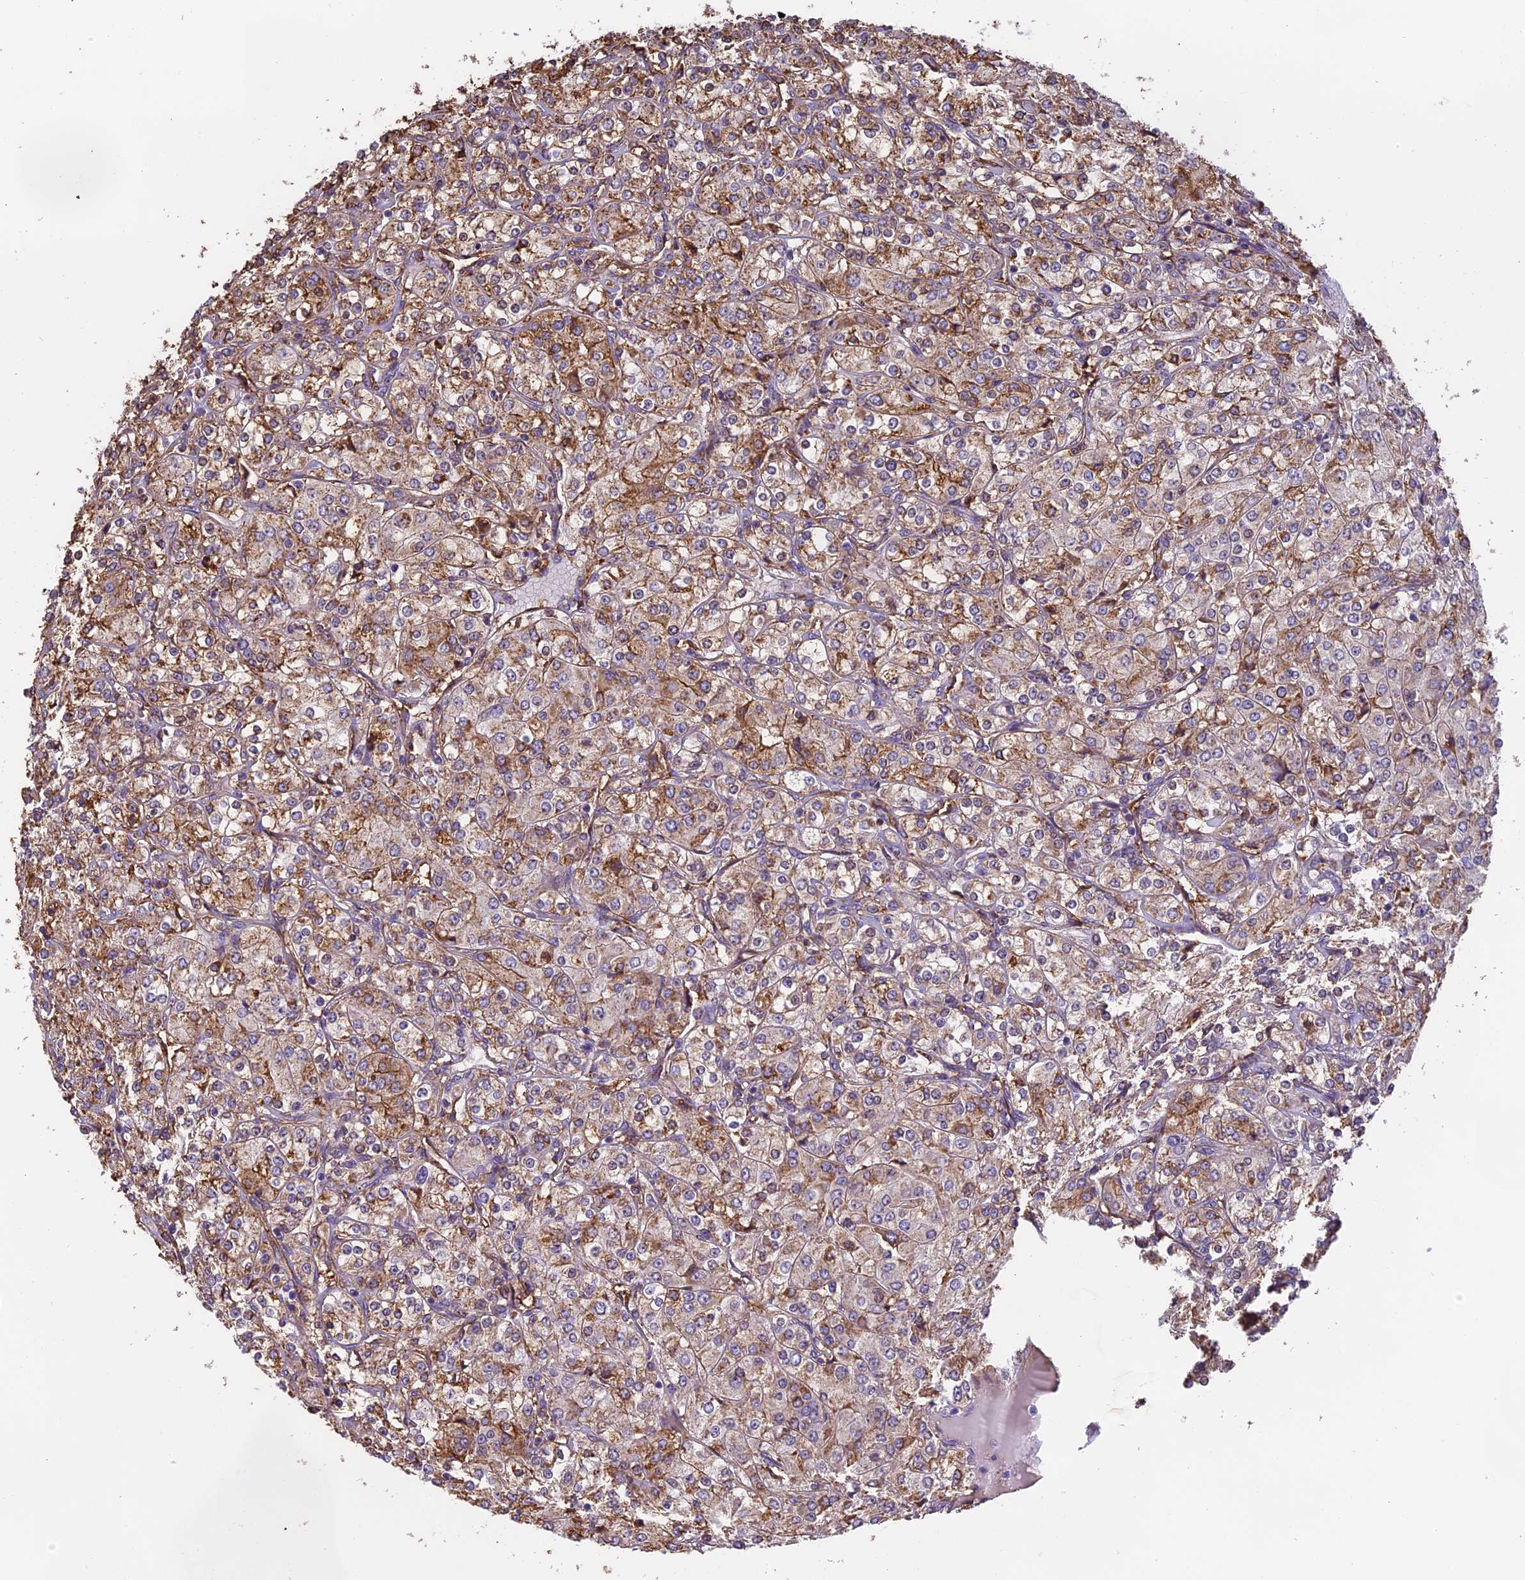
{"staining": {"intensity": "moderate", "quantity": ">75%", "location": "cytoplasmic/membranous"}, "tissue": "renal cancer", "cell_type": "Tumor cells", "image_type": "cancer", "snomed": [{"axis": "morphology", "description": "Adenocarcinoma, NOS"}, {"axis": "topography", "description": "Kidney"}], "caption": "Approximately >75% of tumor cells in renal cancer demonstrate moderate cytoplasmic/membranous protein expression as visualized by brown immunohistochemical staining.", "gene": "TMEM255B", "patient": {"sex": "male", "age": 77}}